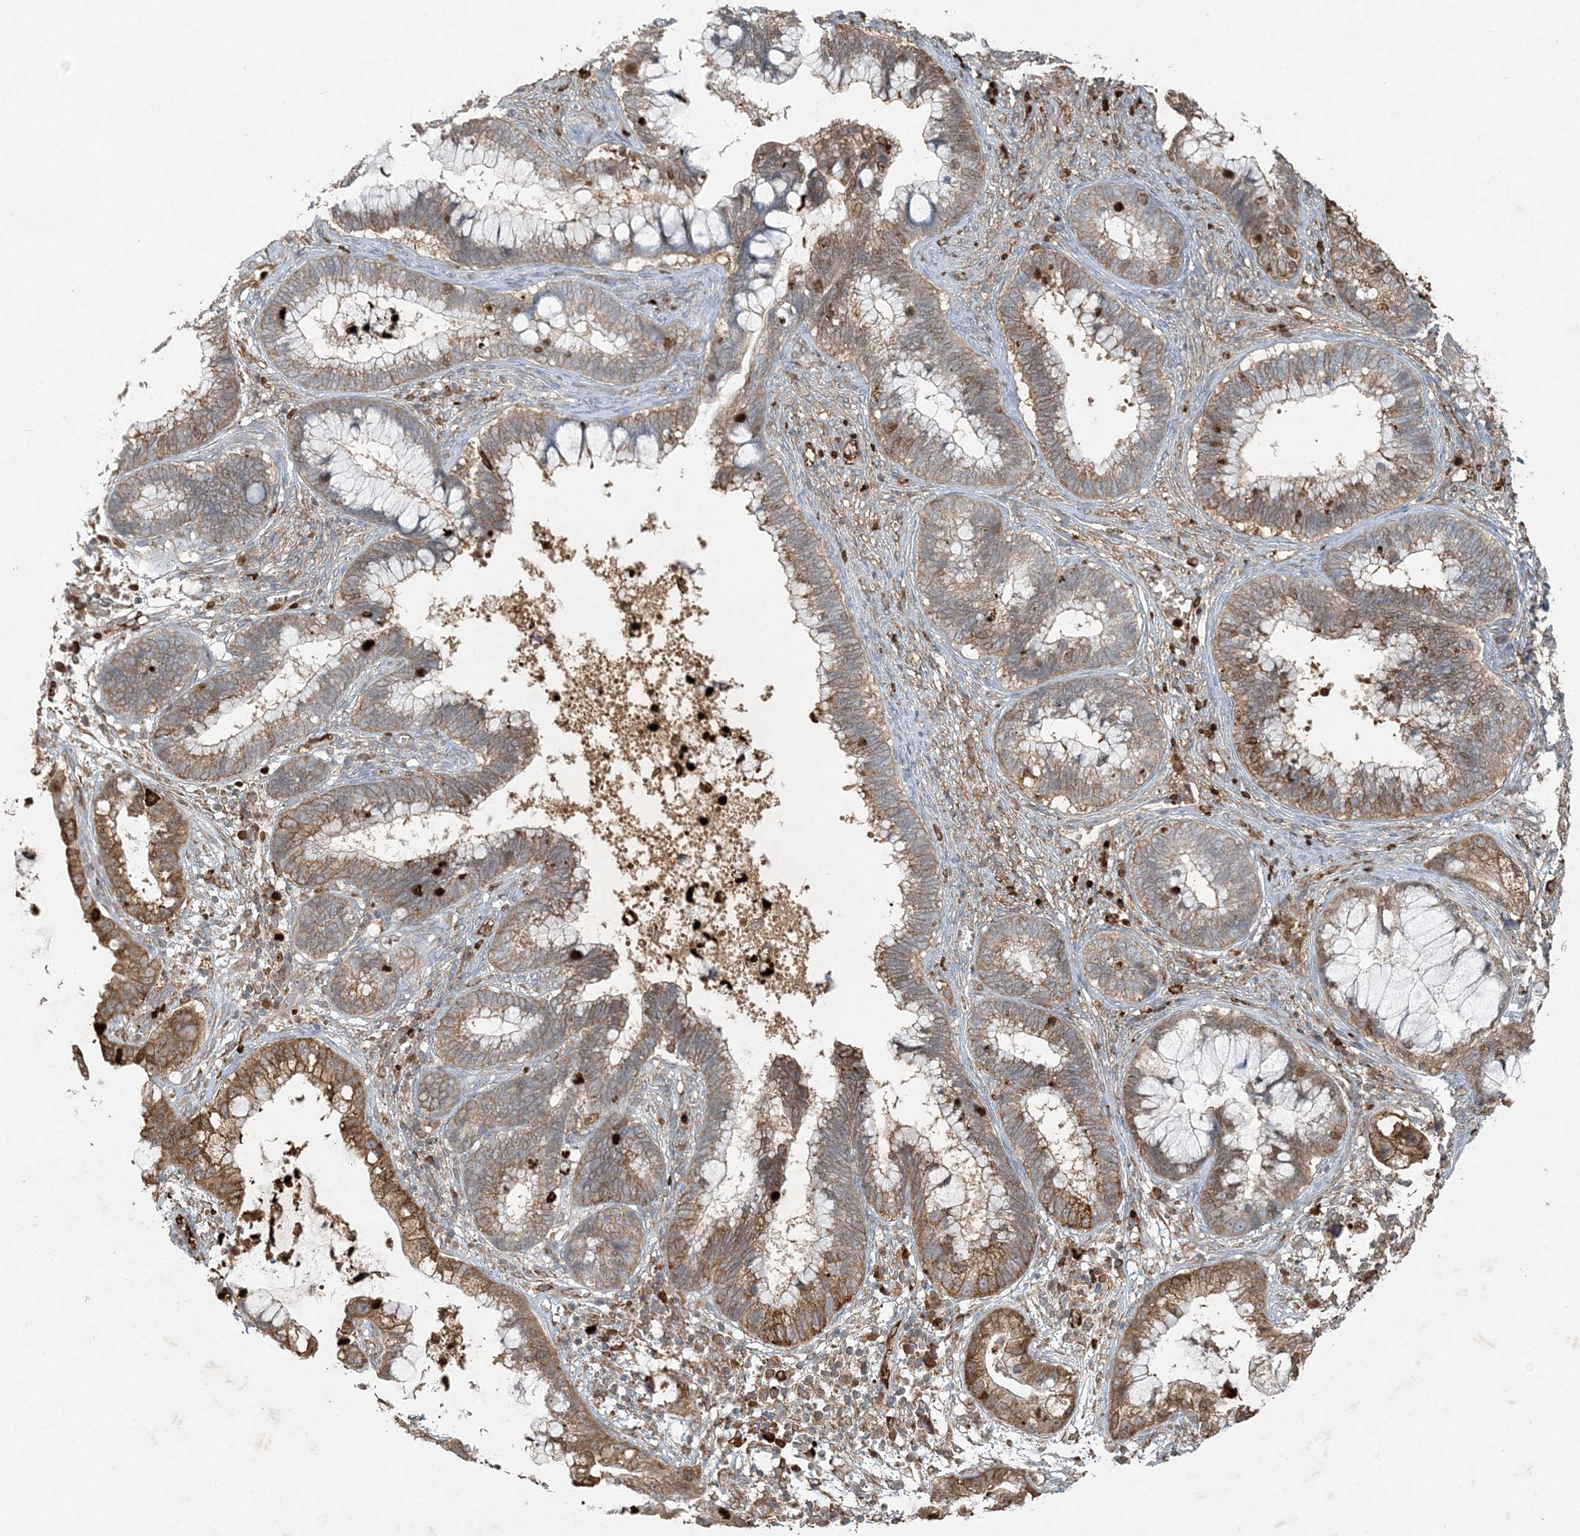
{"staining": {"intensity": "moderate", "quantity": ">75%", "location": "cytoplasmic/membranous"}, "tissue": "cervical cancer", "cell_type": "Tumor cells", "image_type": "cancer", "snomed": [{"axis": "morphology", "description": "Adenocarcinoma, NOS"}, {"axis": "topography", "description": "Cervix"}], "caption": "High-power microscopy captured an immunohistochemistry image of cervical cancer, revealing moderate cytoplasmic/membranous staining in about >75% of tumor cells.", "gene": "MCOLN1", "patient": {"sex": "female", "age": 44}}